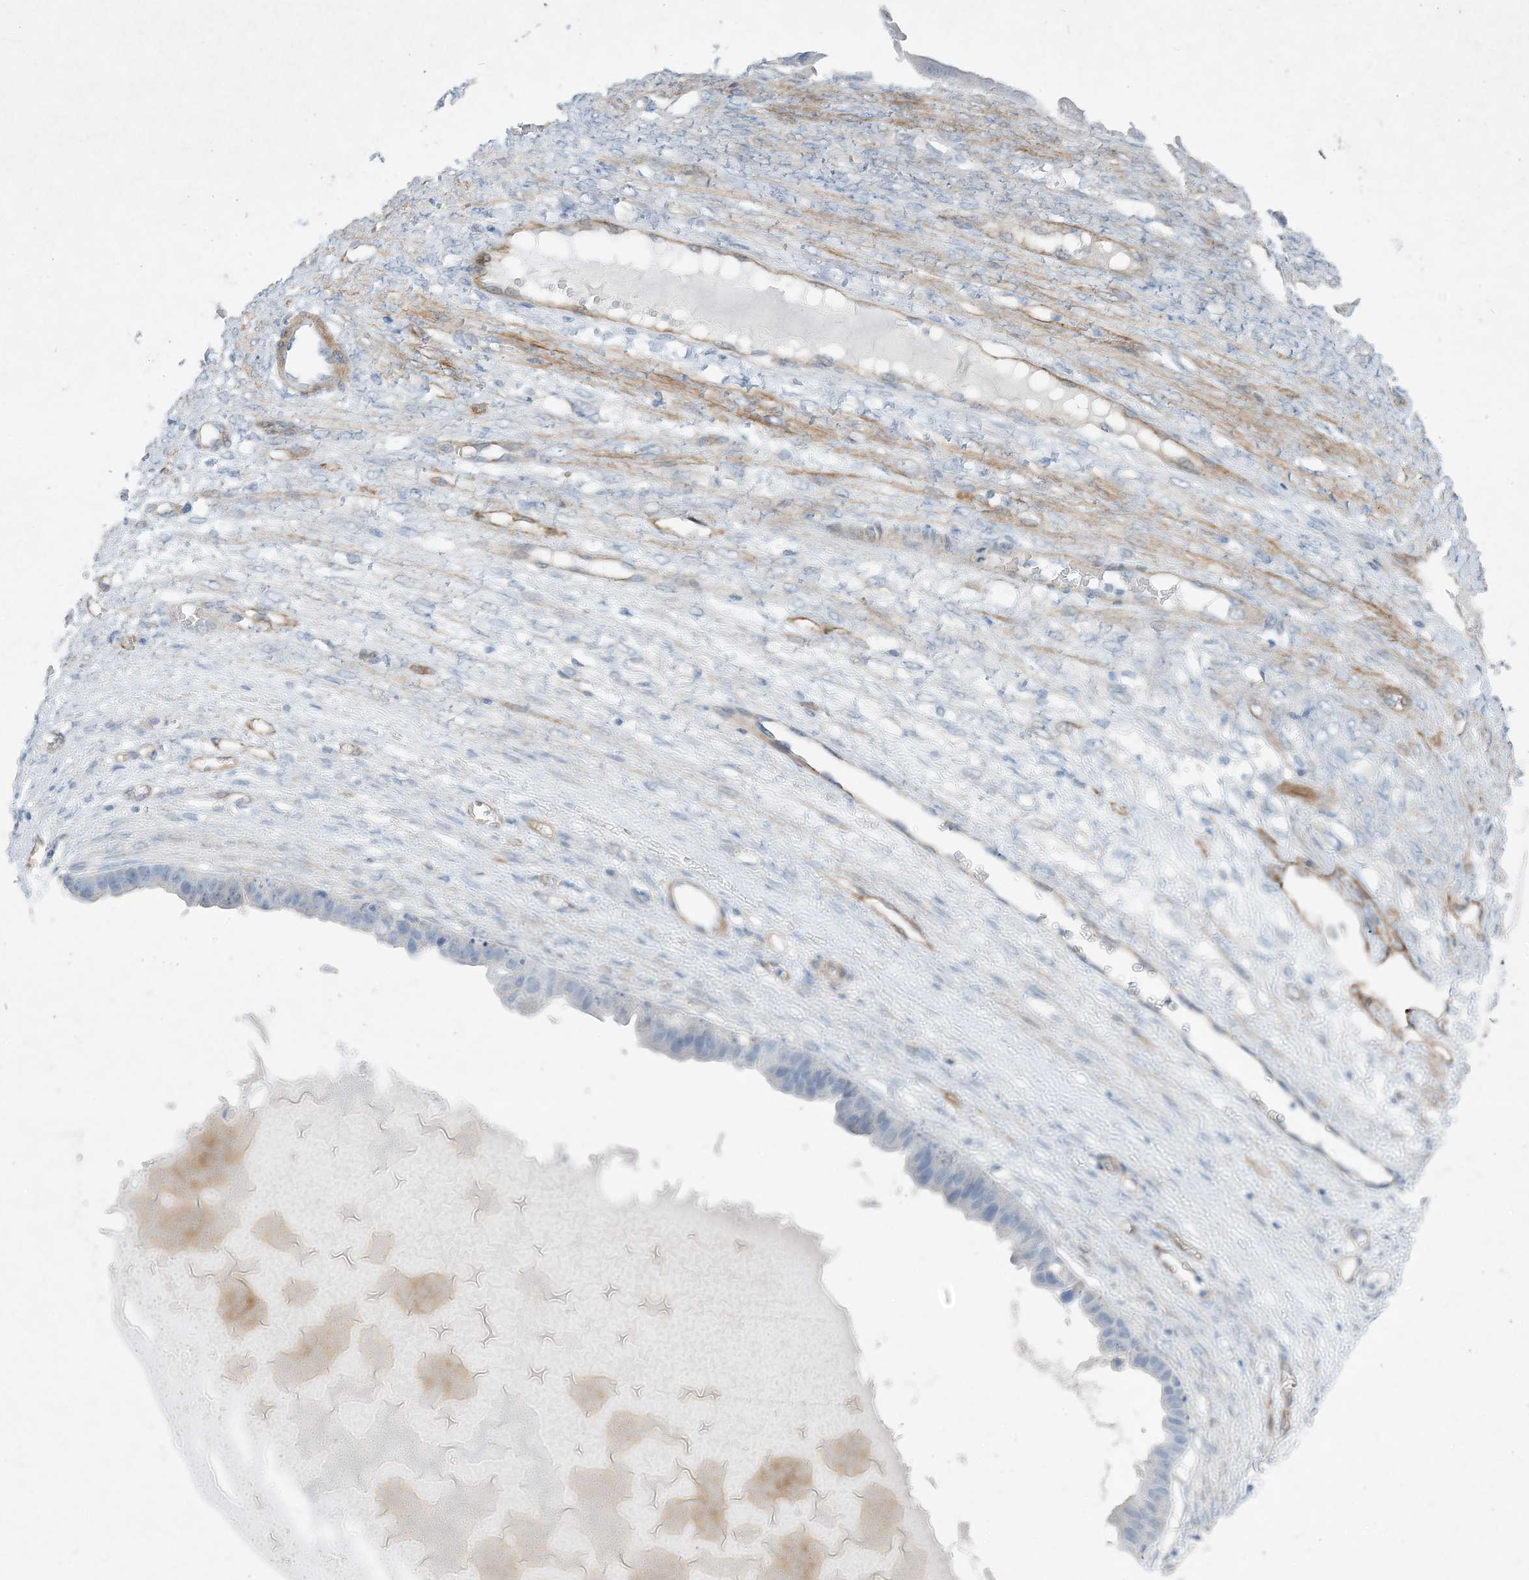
{"staining": {"intensity": "negative", "quantity": "none", "location": "none"}, "tissue": "ovarian cancer", "cell_type": "Tumor cells", "image_type": "cancer", "snomed": [{"axis": "morphology", "description": "Cystadenocarcinoma, serous, NOS"}, {"axis": "topography", "description": "Ovary"}], "caption": "Ovarian cancer was stained to show a protein in brown. There is no significant expression in tumor cells.", "gene": "PGM5", "patient": {"sex": "female", "age": 58}}